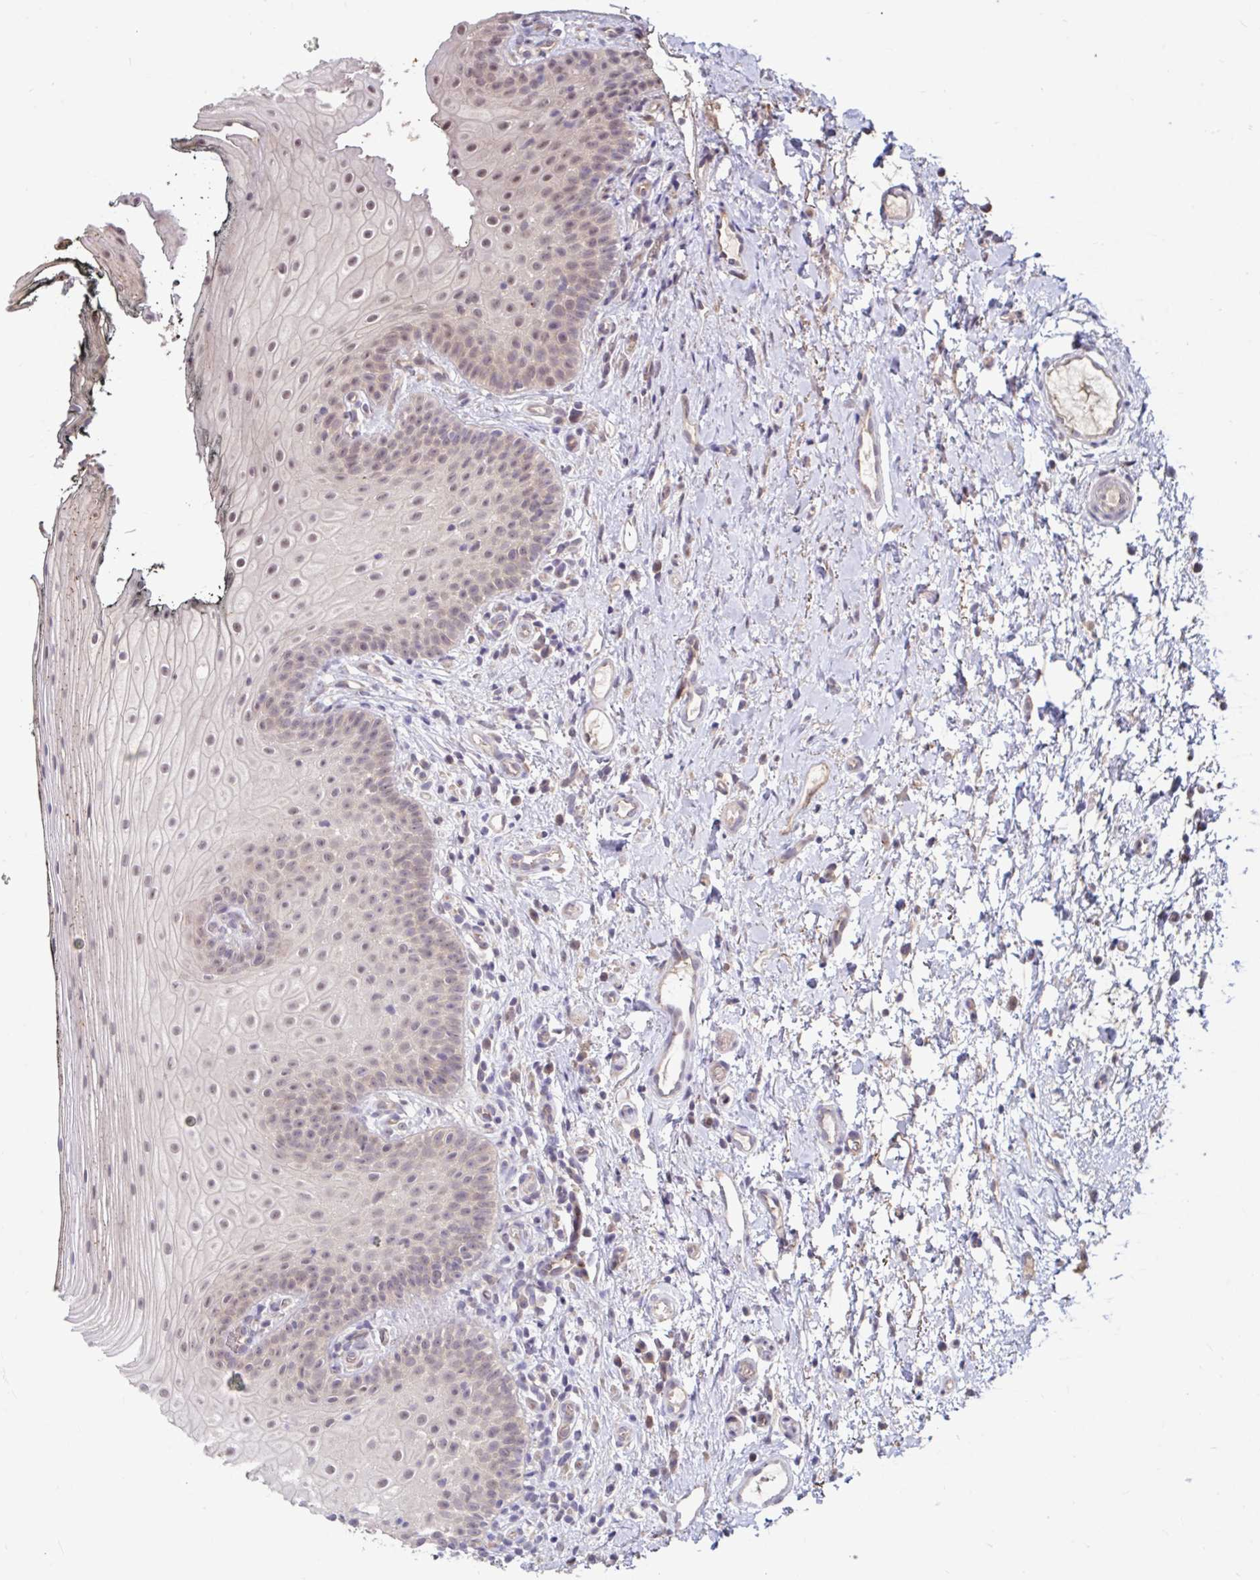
{"staining": {"intensity": "weak", "quantity": "25%-75%", "location": "cytoplasmic/membranous,nuclear"}, "tissue": "oral mucosa", "cell_type": "Squamous epithelial cells", "image_type": "normal", "snomed": [{"axis": "morphology", "description": "Normal tissue, NOS"}, {"axis": "topography", "description": "Oral tissue"}], "caption": "This photomicrograph reveals immunohistochemistry (IHC) staining of benign oral mucosa, with low weak cytoplasmic/membranous,nuclear positivity in about 25%-75% of squamous epithelial cells.", "gene": "STYXL1", "patient": {"sex": "male", "age": 75}}